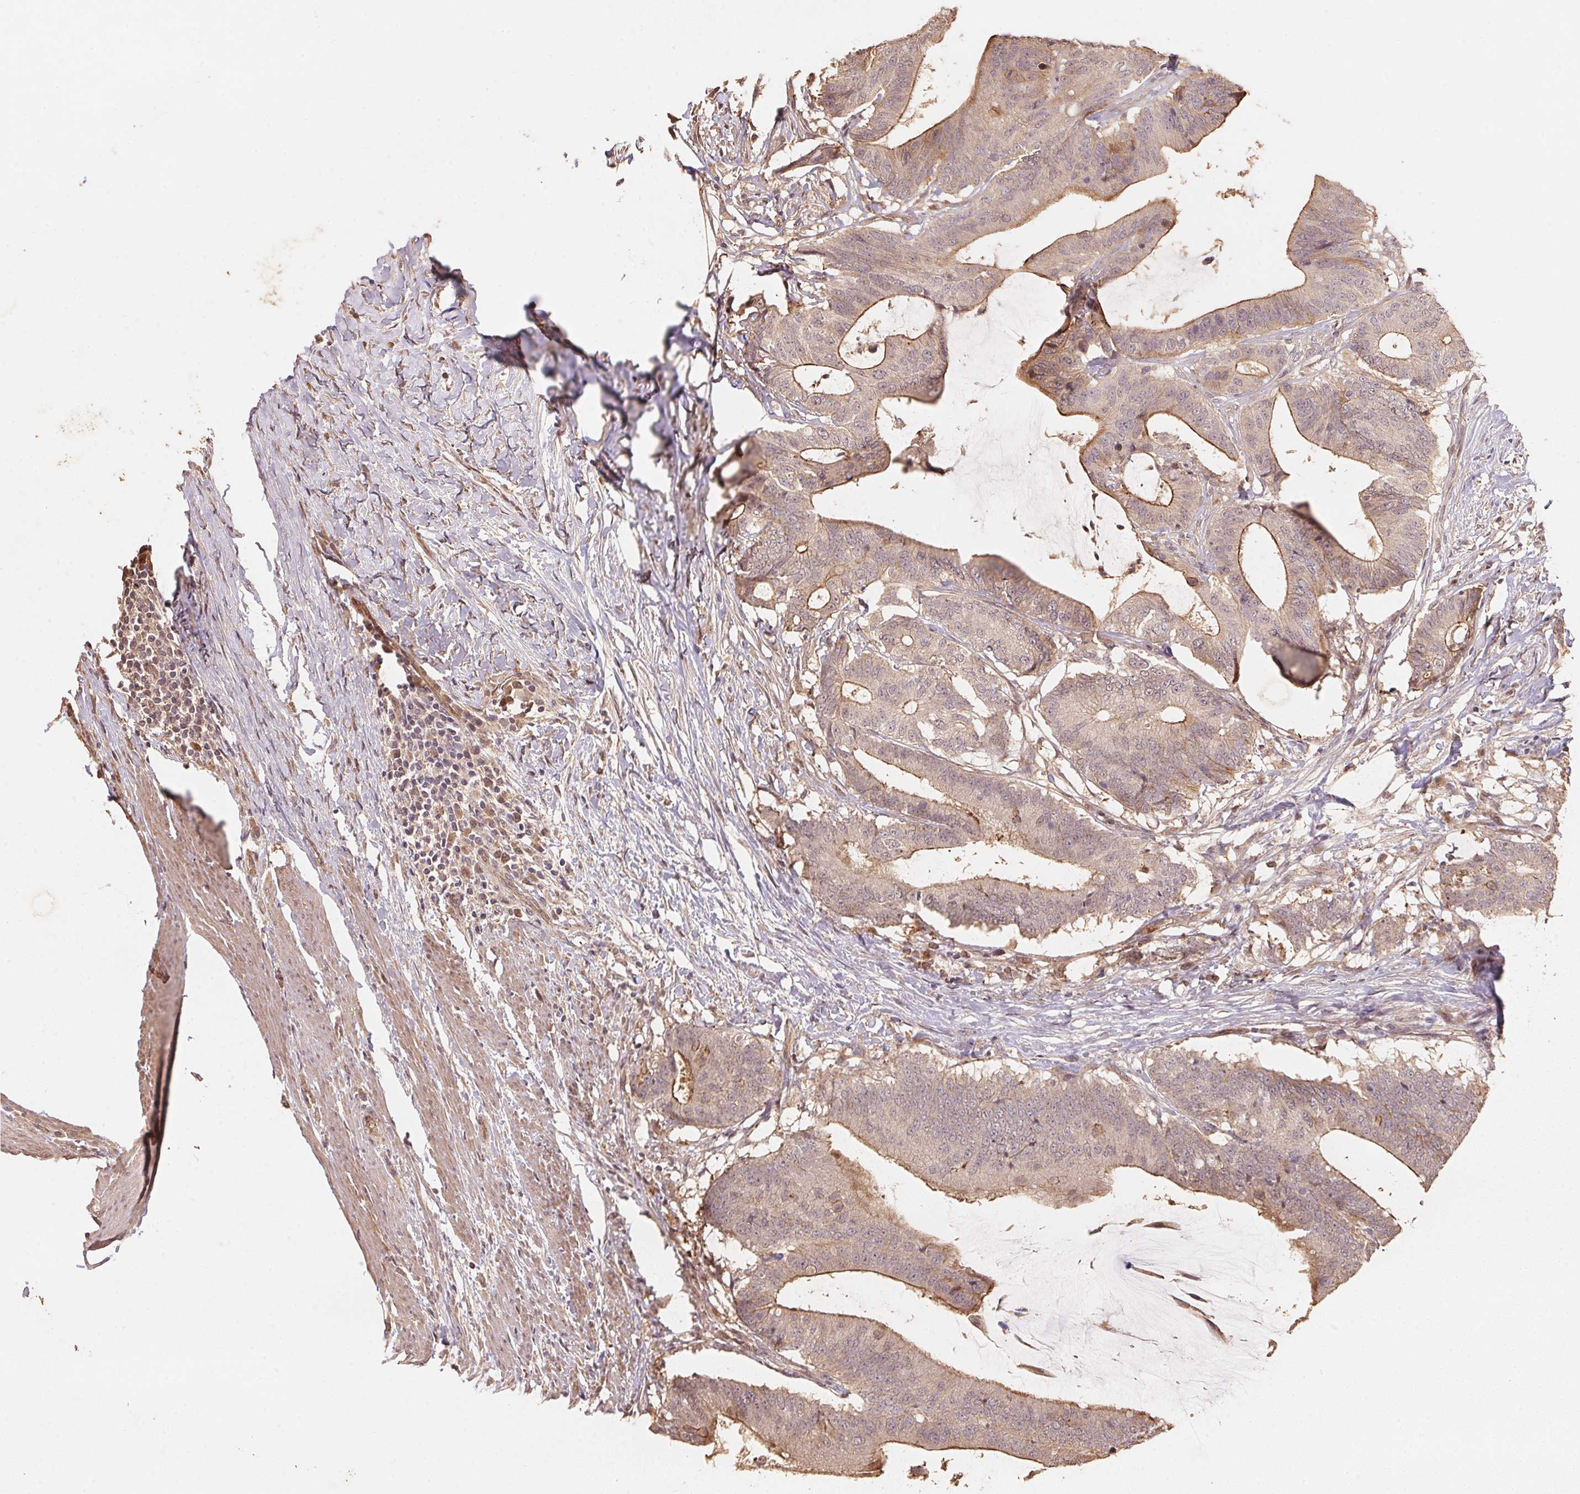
{"staining": {"intensity": "weak", "quantity": "25%-75%", "location": "cytoplasmic/membranous"}, "tissue": "colorectal cancer", "cell_type": "Tumor cells", "image_type": "cancer", "snomed": [{"axis": "morphology", "description": "Adenocarcinoma, NOS"}, {"axis": "topography", "description": "Colon"}], "caption": "Immunohistochemistry (IHC) histopathology image of human colorectal adenocarcinoma stained for a protein (brown), which exhibits low levels of weak cytoplasmic/membranous staining in about 25%-75% of tumor cells.", "gene": "TMEM222", "patient": {"sex": "female", "age": 43}}